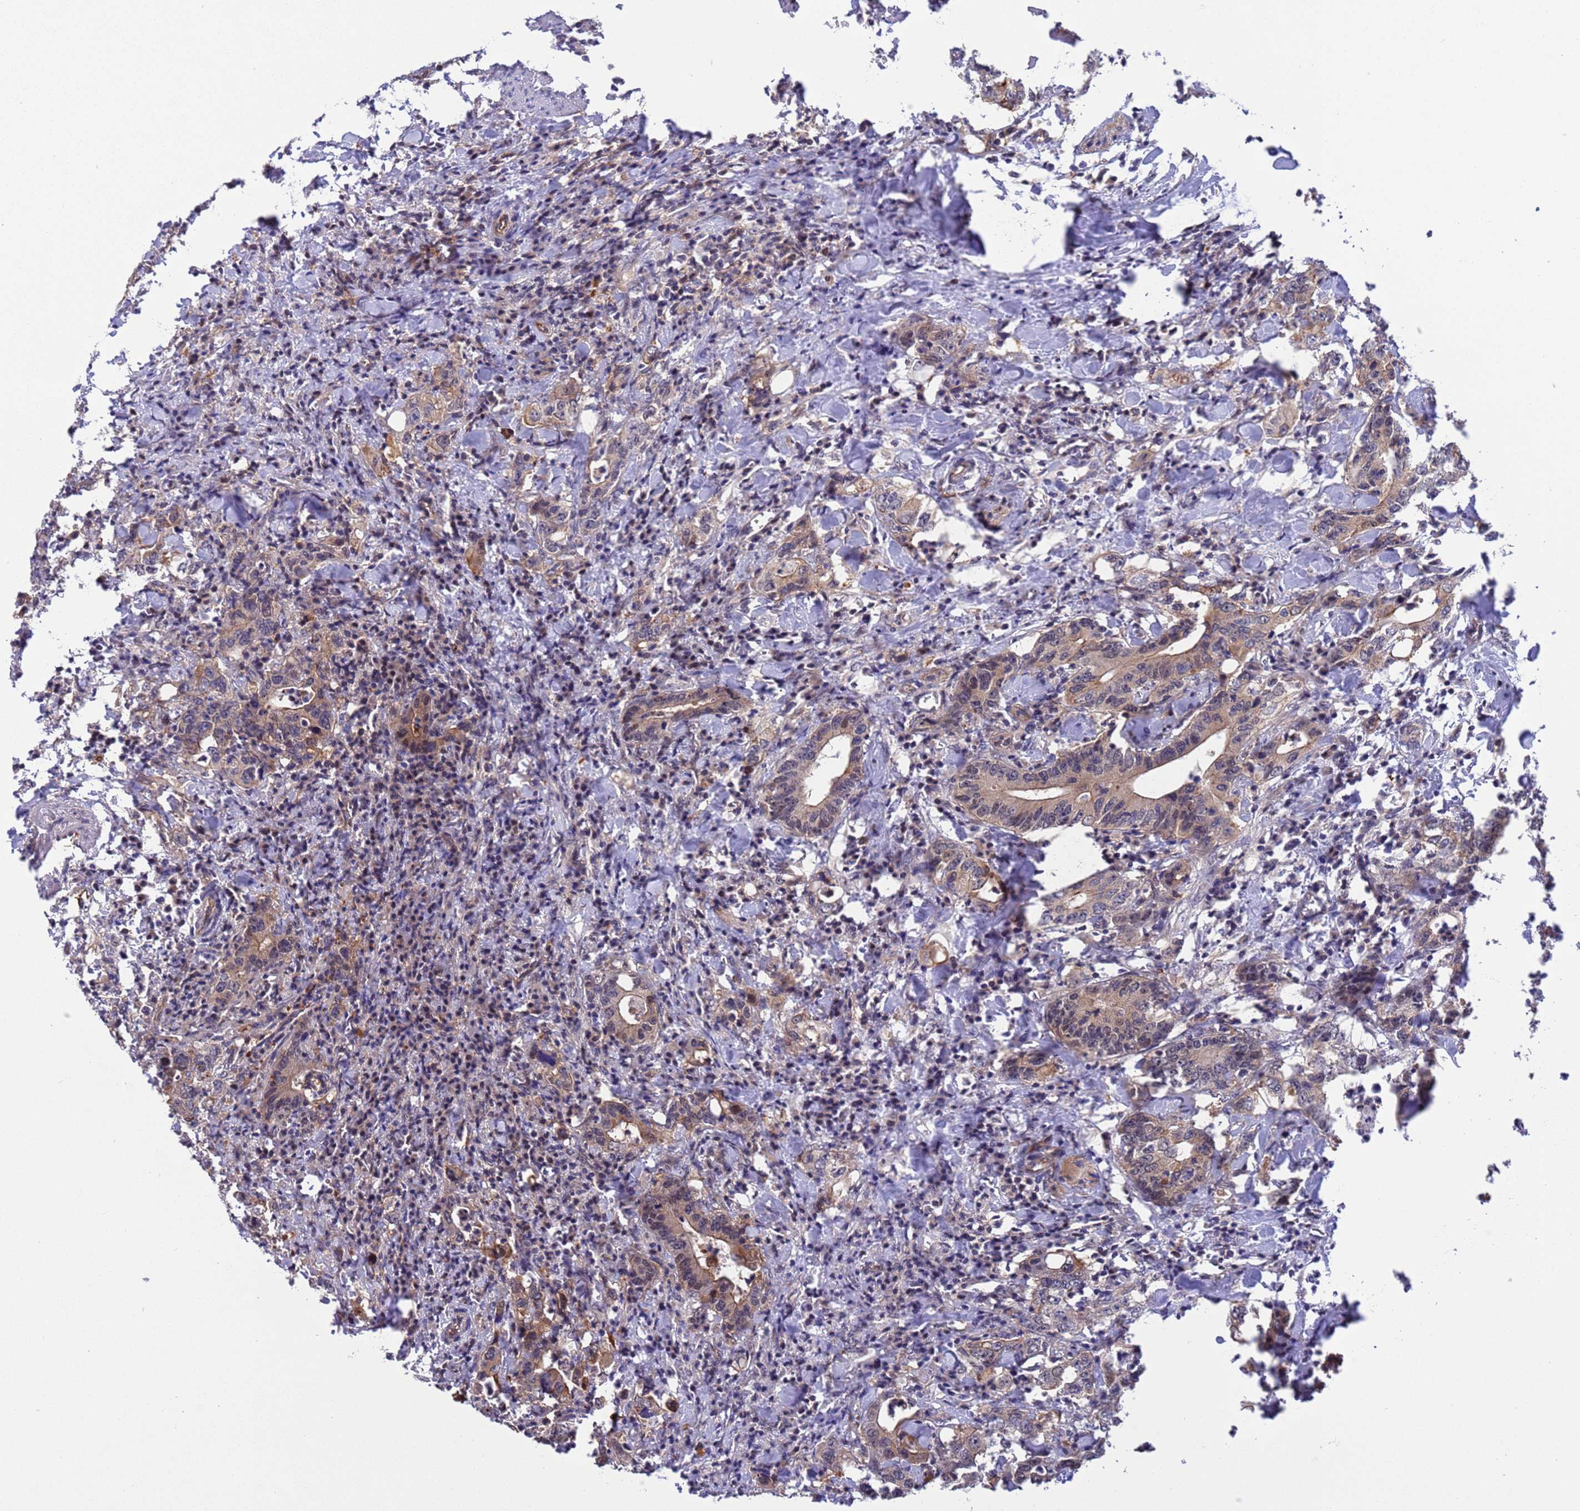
{"staining": {"intensity": "weak", "quantity": "25%-75%", "location": "cytoplasmic/membranous,nuclear"}, "tissue": "colorectal cancer", "cell_type": "Tumor cells", "image_type": "cancer", "snomed": [{"axis": "morphology", "description": "Adenocarcinoma, NOS"}, {"axis": "topography", "description": "Colon"}], "caption": "An immunohistochemistry photomicrograph of tumor tissue is shown. Protein staining in brown labels weak cytoplasmic/membranous and nuclear positivity in colorectal cancer within tumor cells.", "gene": "GJA10", "patient": {"sex": "female", "age": 75}}